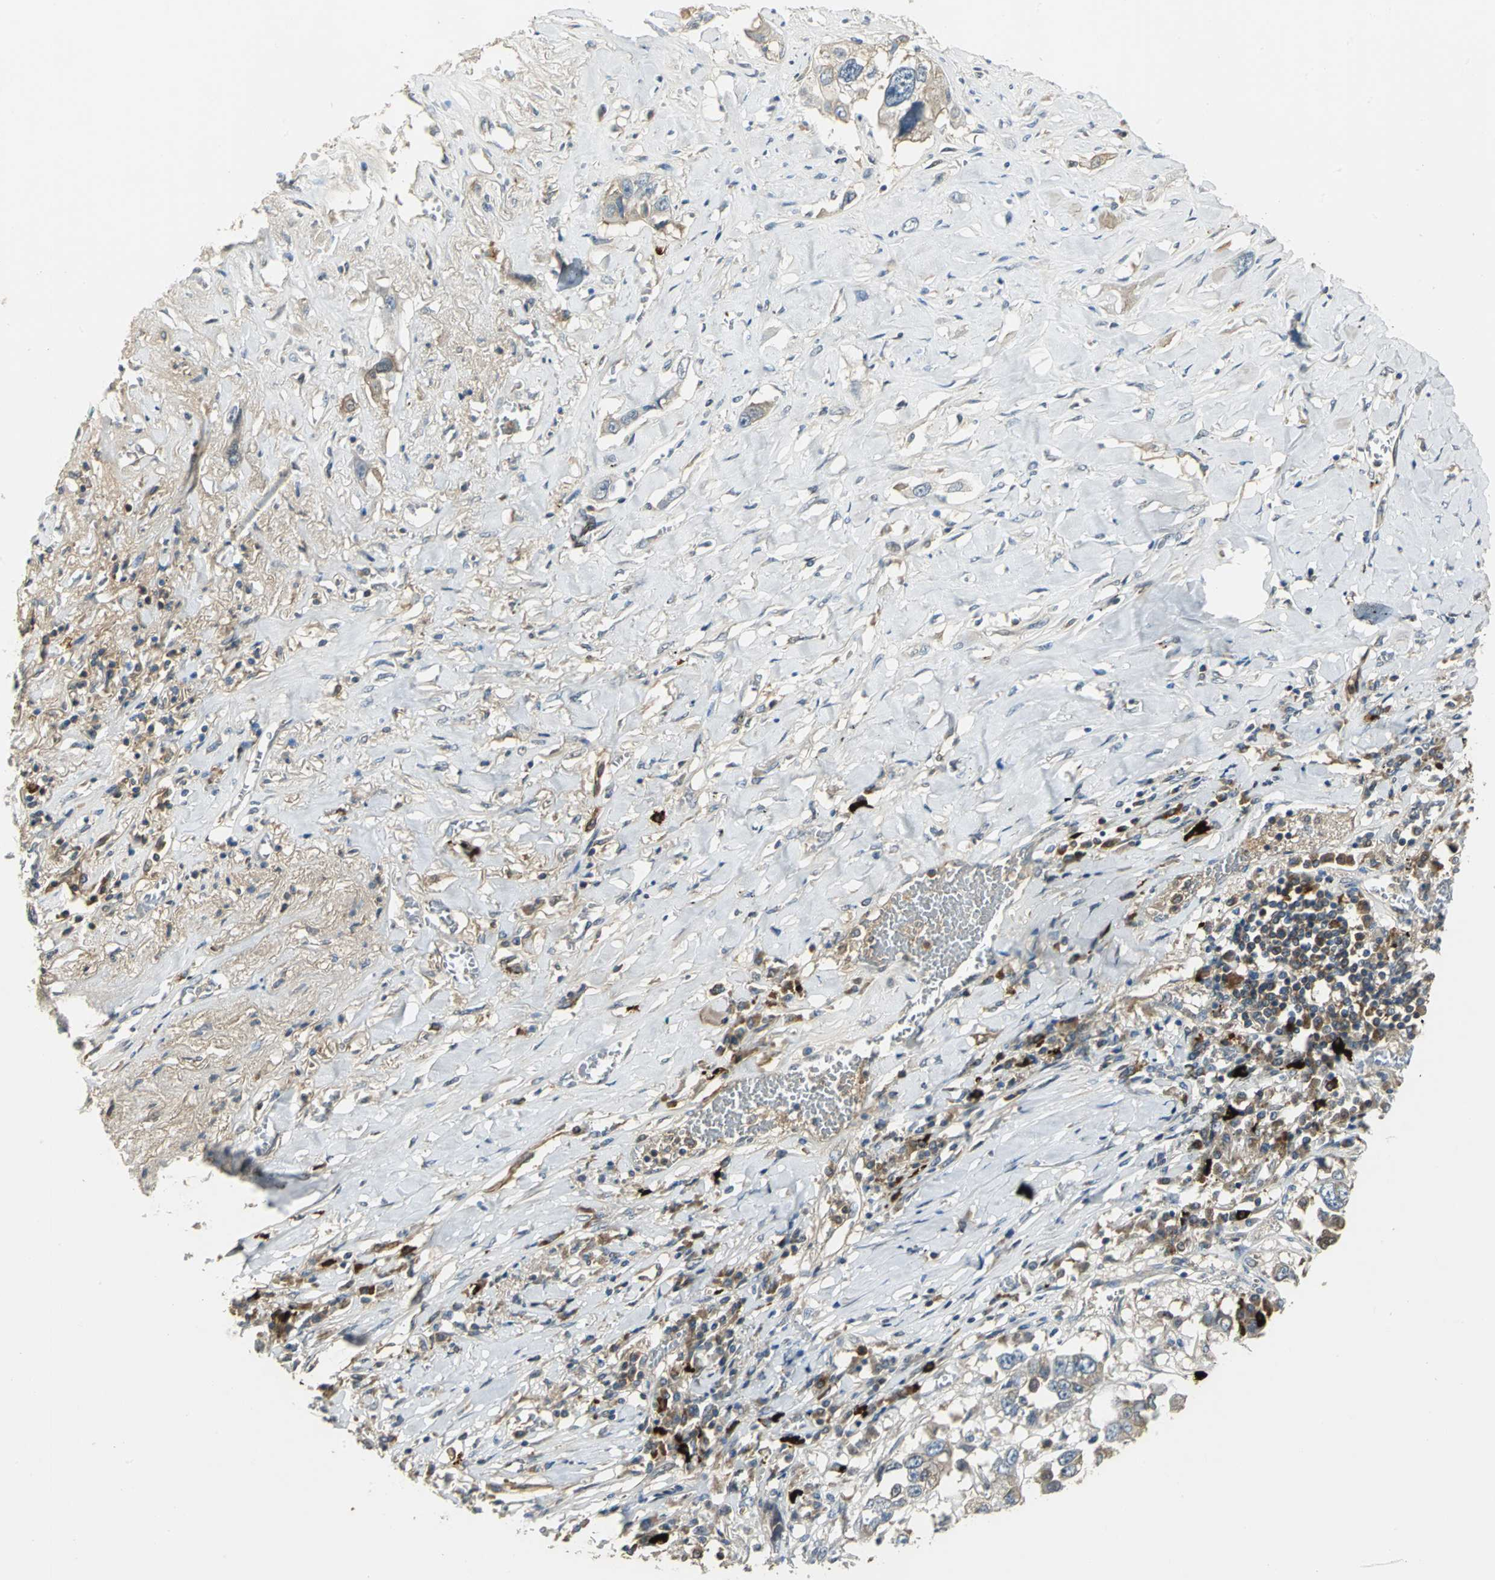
{"staining": {"intensity": "moderate", "quantity": "<25%", "location": "cytoplasmic/membranous"}, "tissue": "lung cancer", "cell_type": "Tumor cells", "image_type": "cancer", "snomed": [{"axis": "morphology", "description": "Squamous cell carcinoma, NOS"}, {"axis": "topography", "description": "Lung"}], "caption": "Moderate cytoplasmic/membranous protein staining is present in about <25% of tumor cells in lung squamous cell carcinoma.", "gene": "PROC", "patient": {"sex": "male", "age": 71}}